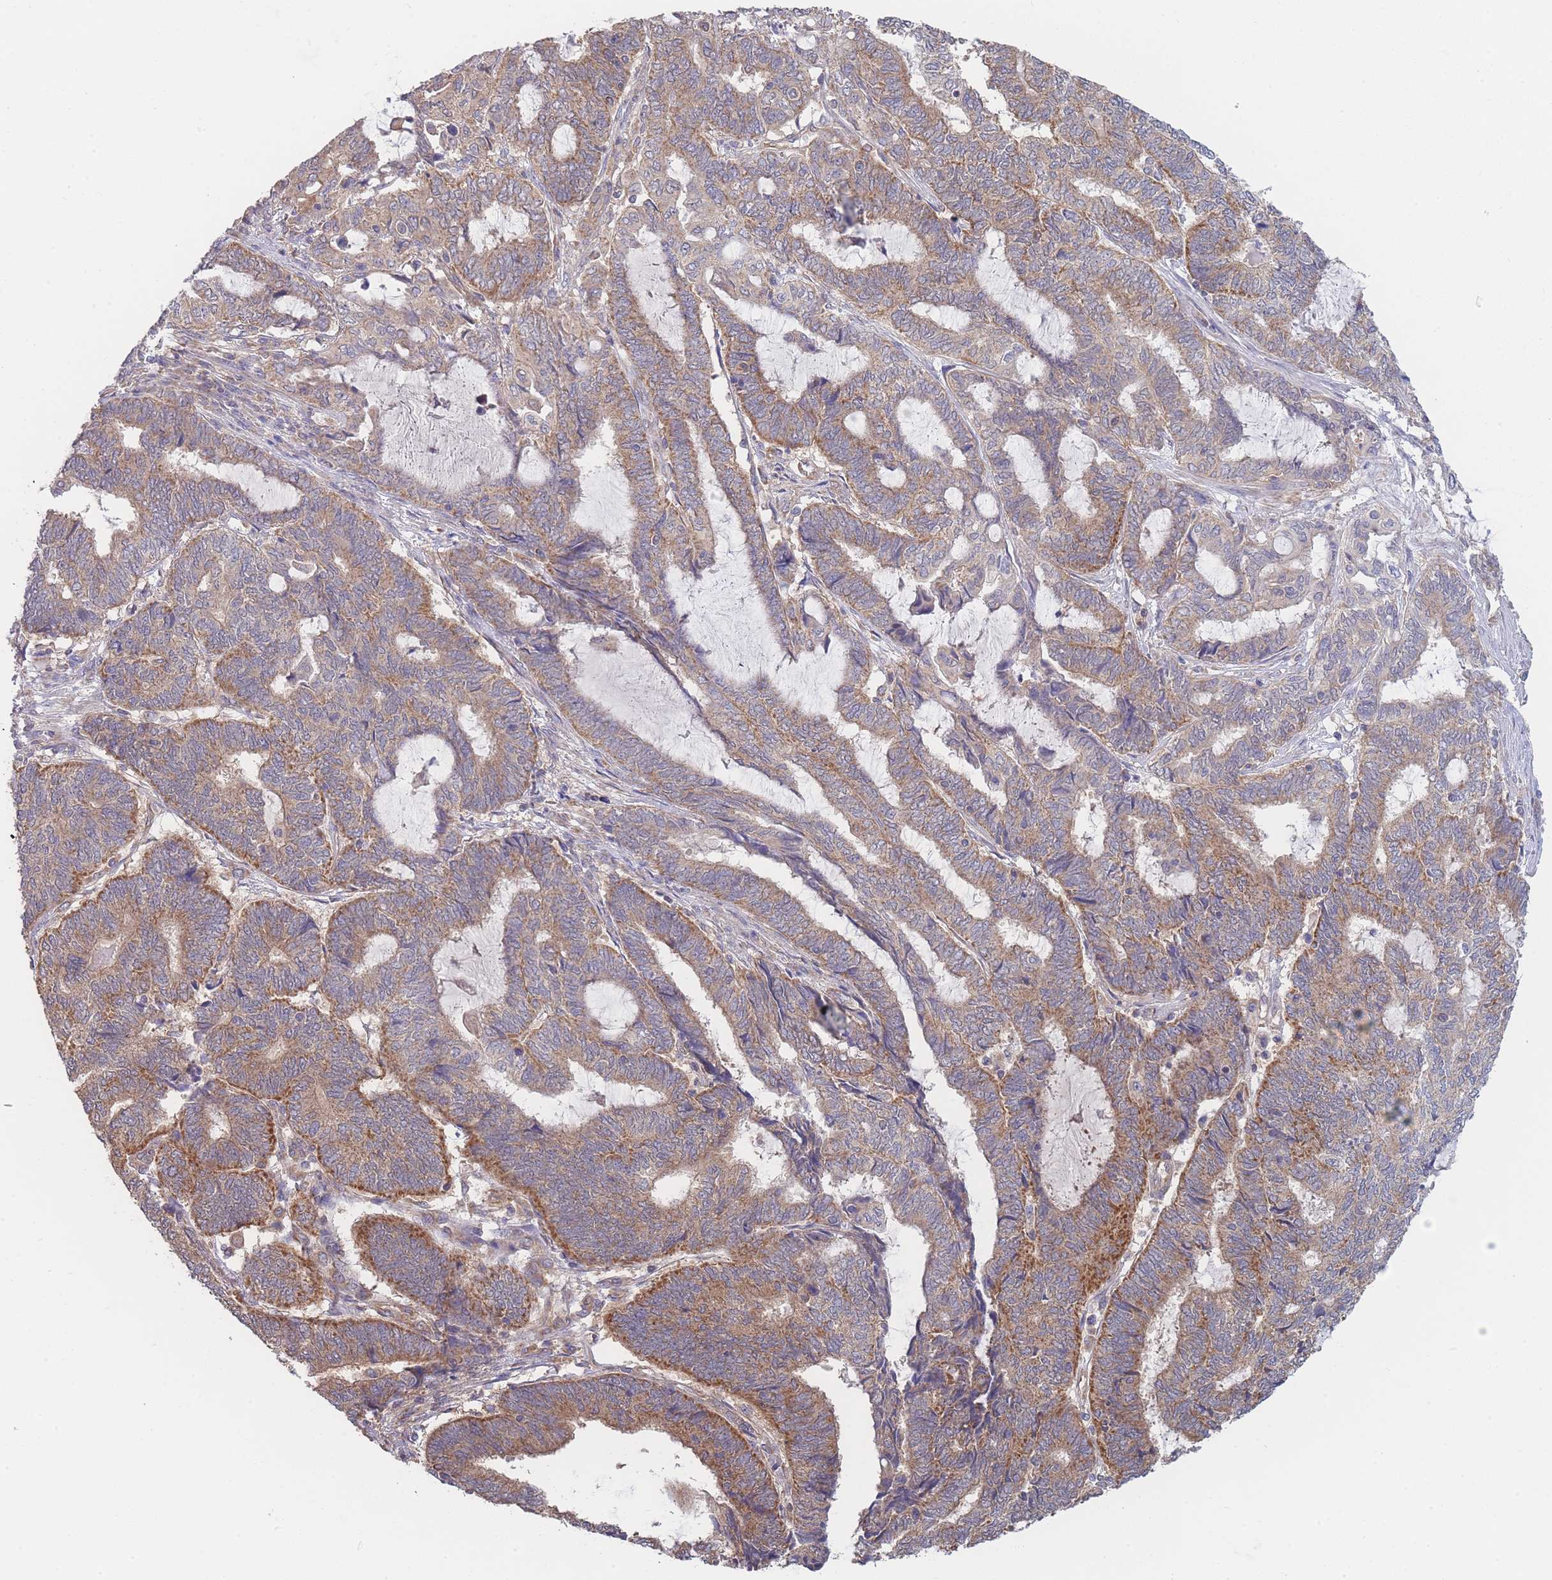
{"staining": {"intensity": "moderate", "quantity": ">75%", "location": "cytoplasmic/membranous"}, "tissue": "endometrial cancer", "cell_type": "Tumor cells", "image_type": "cancer", "snomed": [{"axis": "morphology", "description": "Adenocarcinoma, NOS"}, {"axis": "topography", "description": "Uterus"}, {"axis": "topography", "description": "Endometrium"}], "caption": "Immunohistochemical staining of endometrial adenocarcinoma exhibits medium levels of moderate cytoplasmic/membranous protein expression in about >75% of tumor cells. Immunohistochemistry (ihc) stains the protein of interest in brown and the nuclei are stained blue.", "gene": "MRPS18B", "patient": {"sex": "female", "age": 70}}